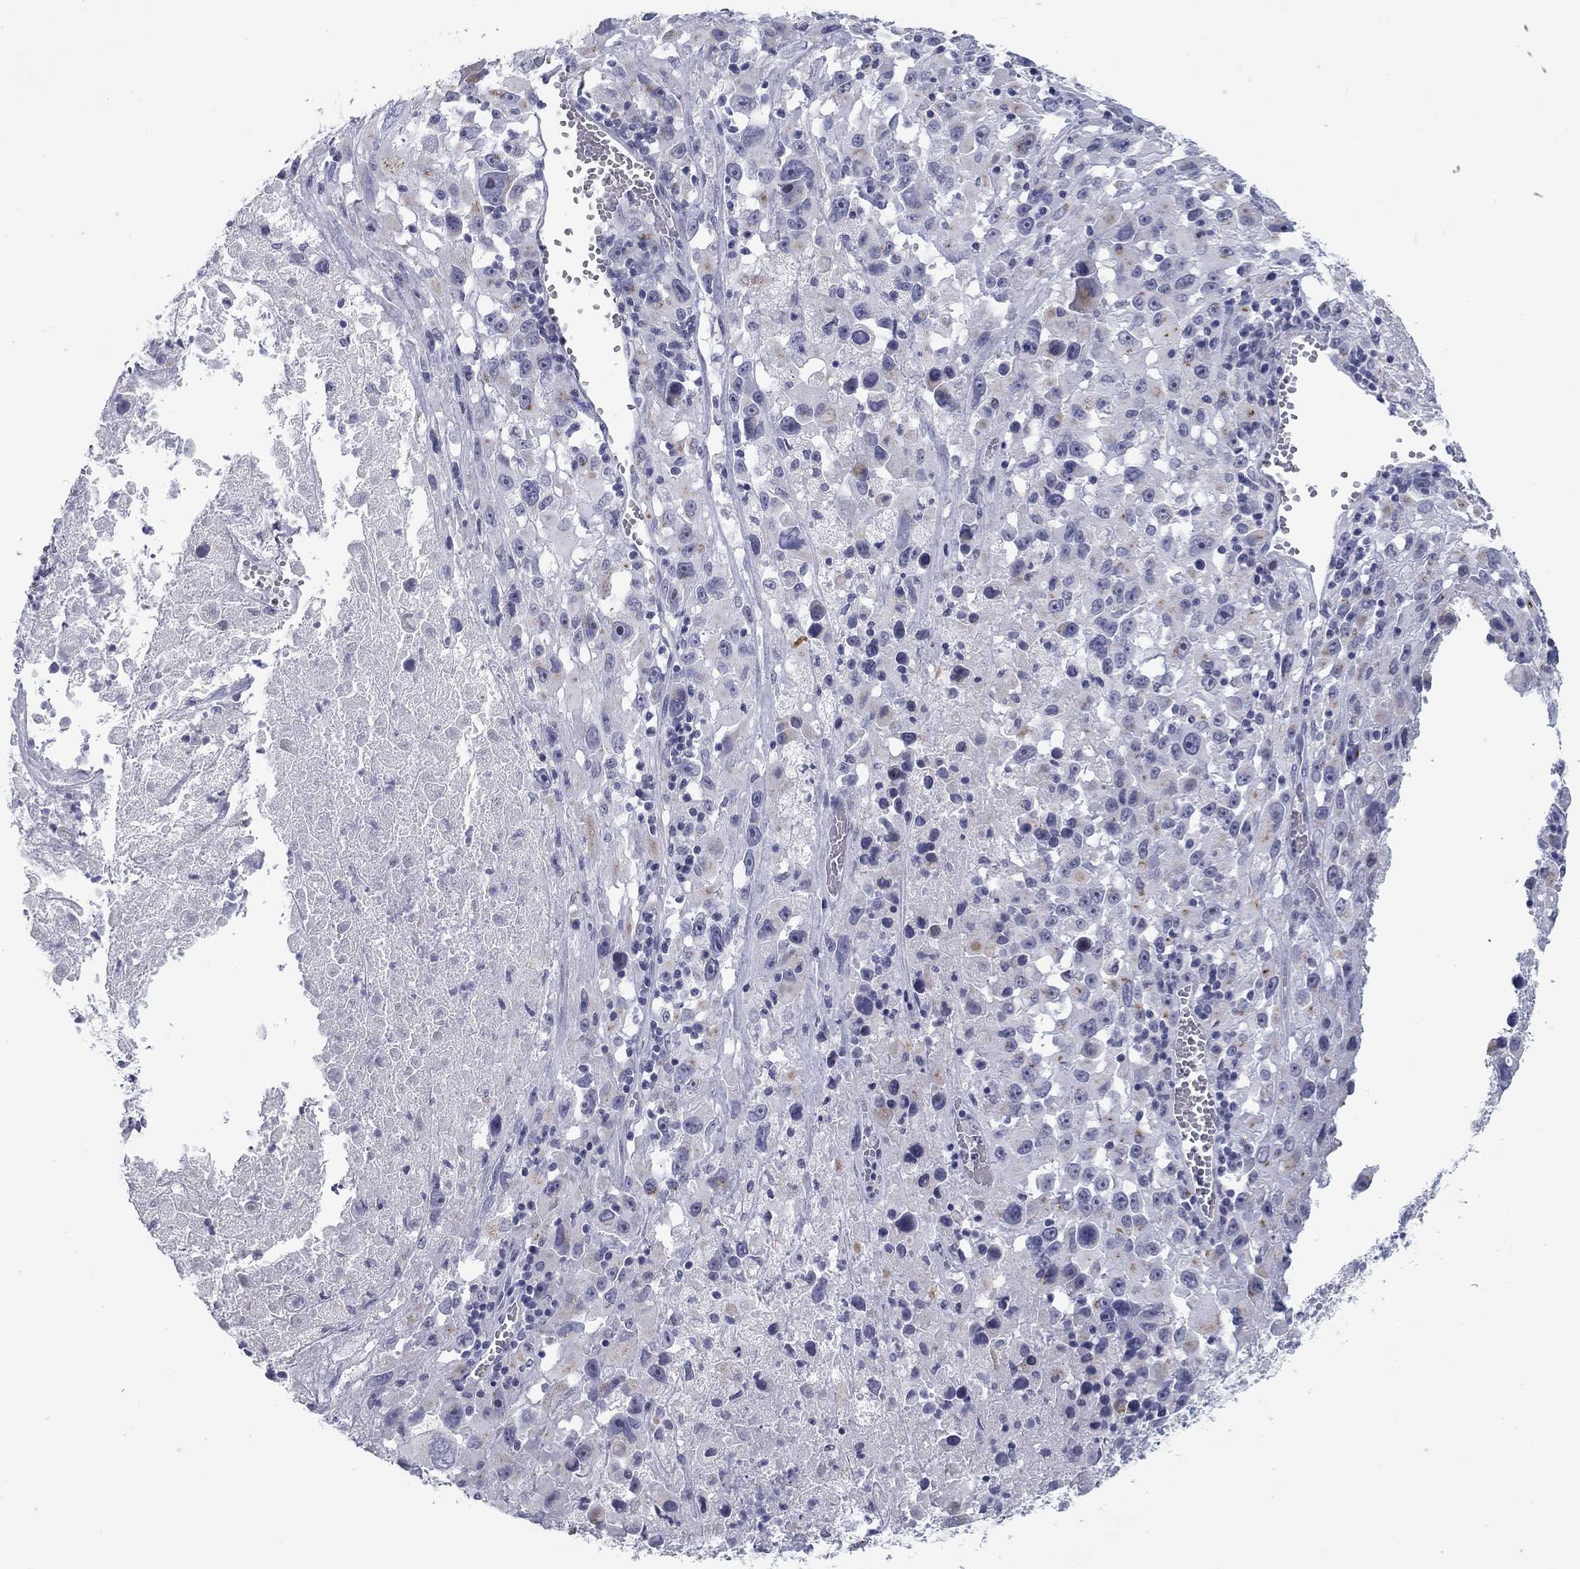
{"staining": {"intensity": "negative", "quantity": "none", "location": "none"}, "tissue": "melanoma", "cell_type": "Tumor cells", "image_type": "cancer", "snomed": [{"axis": "morphology", "description": "Malignant melanoma, Metastatic site"}, {"axis": "topography", "description": "Lymph node"}], "caption": "Protein analysis of melanoma shows no significant staining in tumor cells. Brightfield microscopy of IHC stained with DAB (3,3'-diaminobenzidine) (brown) and hematoxylin (blue), captured at high magnification.", "gene": "PRPH", "patient": {"sex": "male", "age": 50}}